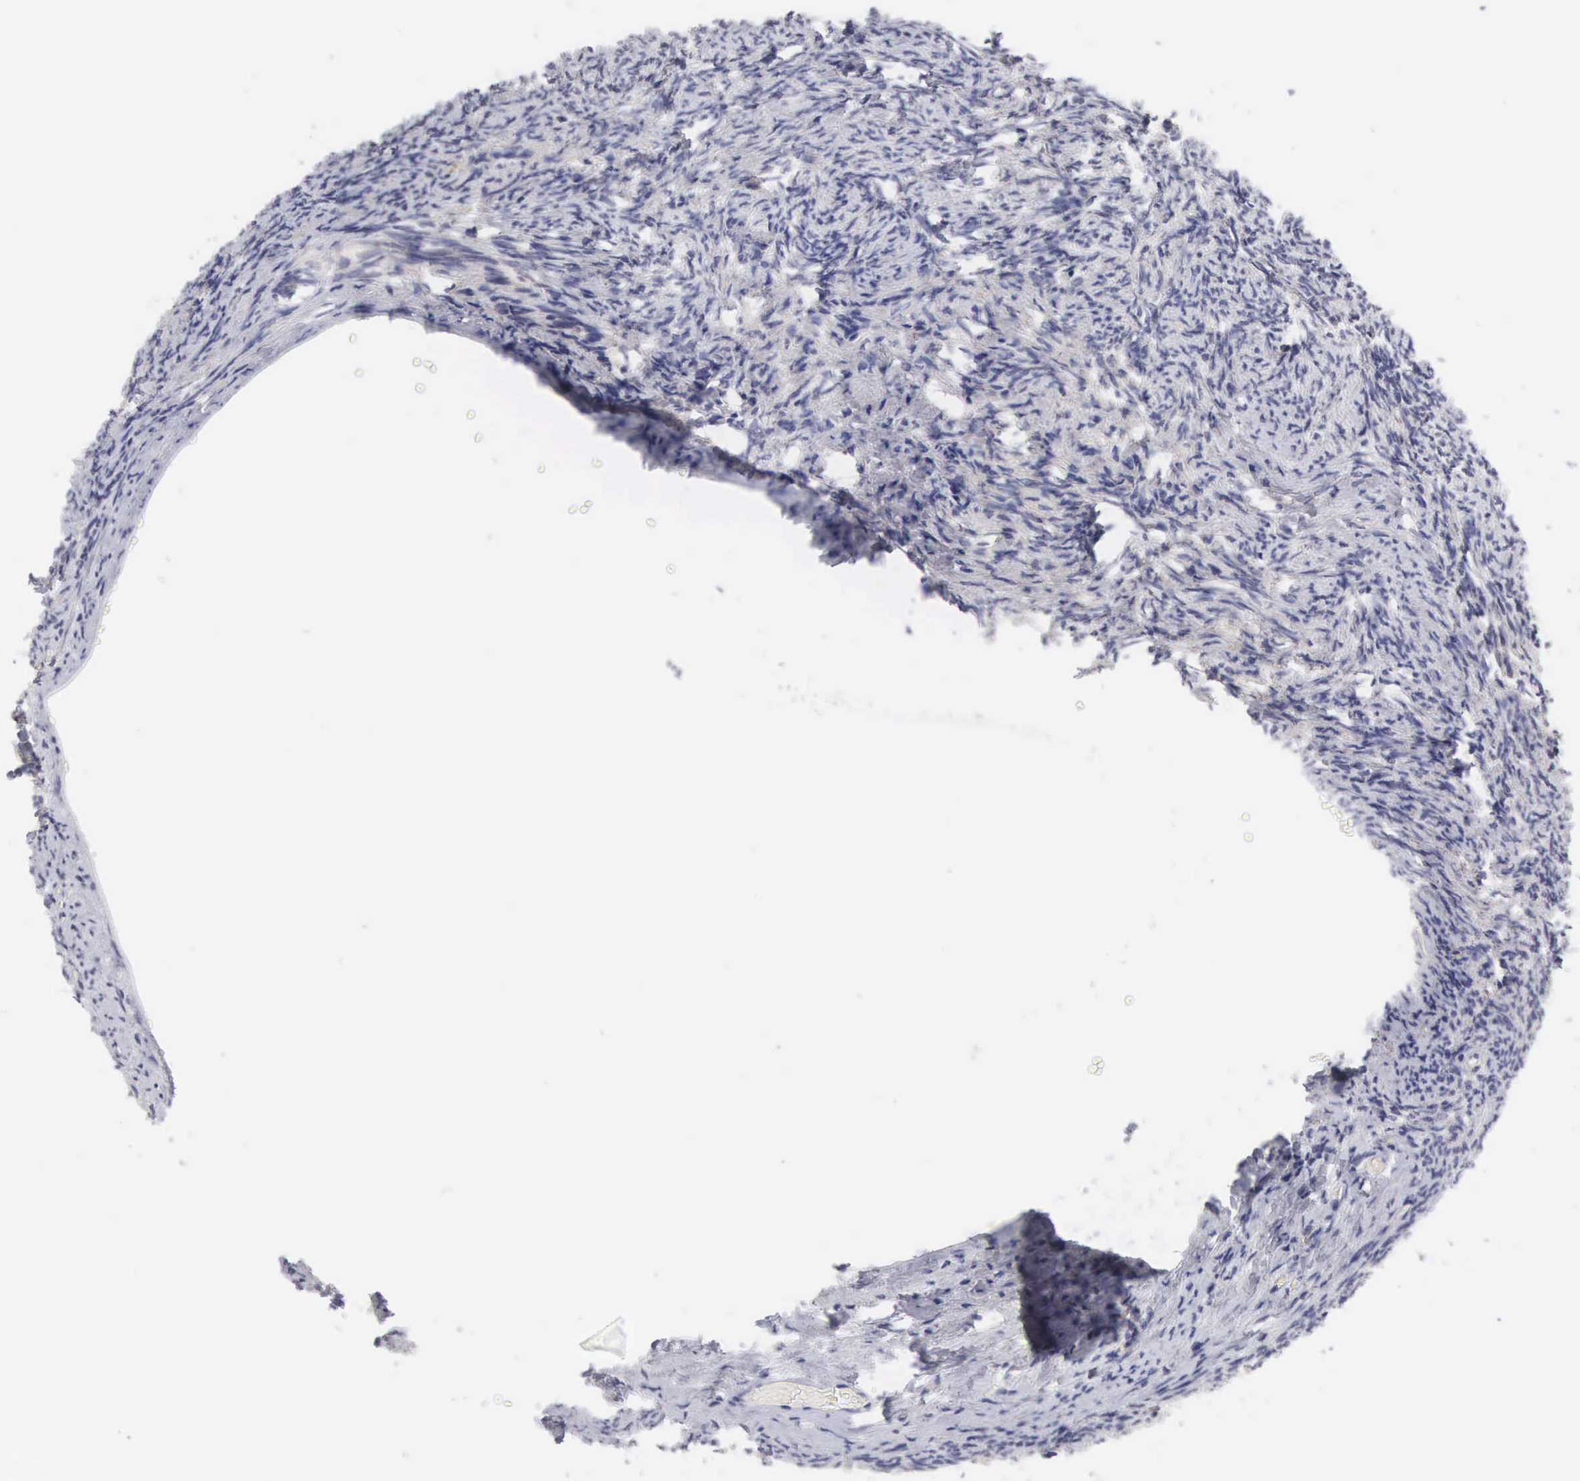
{"staining": {"intensity": "negative", "quantity": "none", "location": "none"}, "tissue": "ovary", "cell_type": "Ovarian stroma cells", "image_type": "normal", "snomed": [{"axis": "morphology", "description": "Normal tissue, NOS"}, {"axis": "topography", "description": "Ovary"}], "caption": "Ovarian stroma cells show no significant expression in unremarkable ovary. (DAB (3,3'-diaminobenzidine) IHC visualized using brightfield microscopy, high magnification).", "gene": "SLITRK4", "patient": {"sex": "female", "age": 54}}